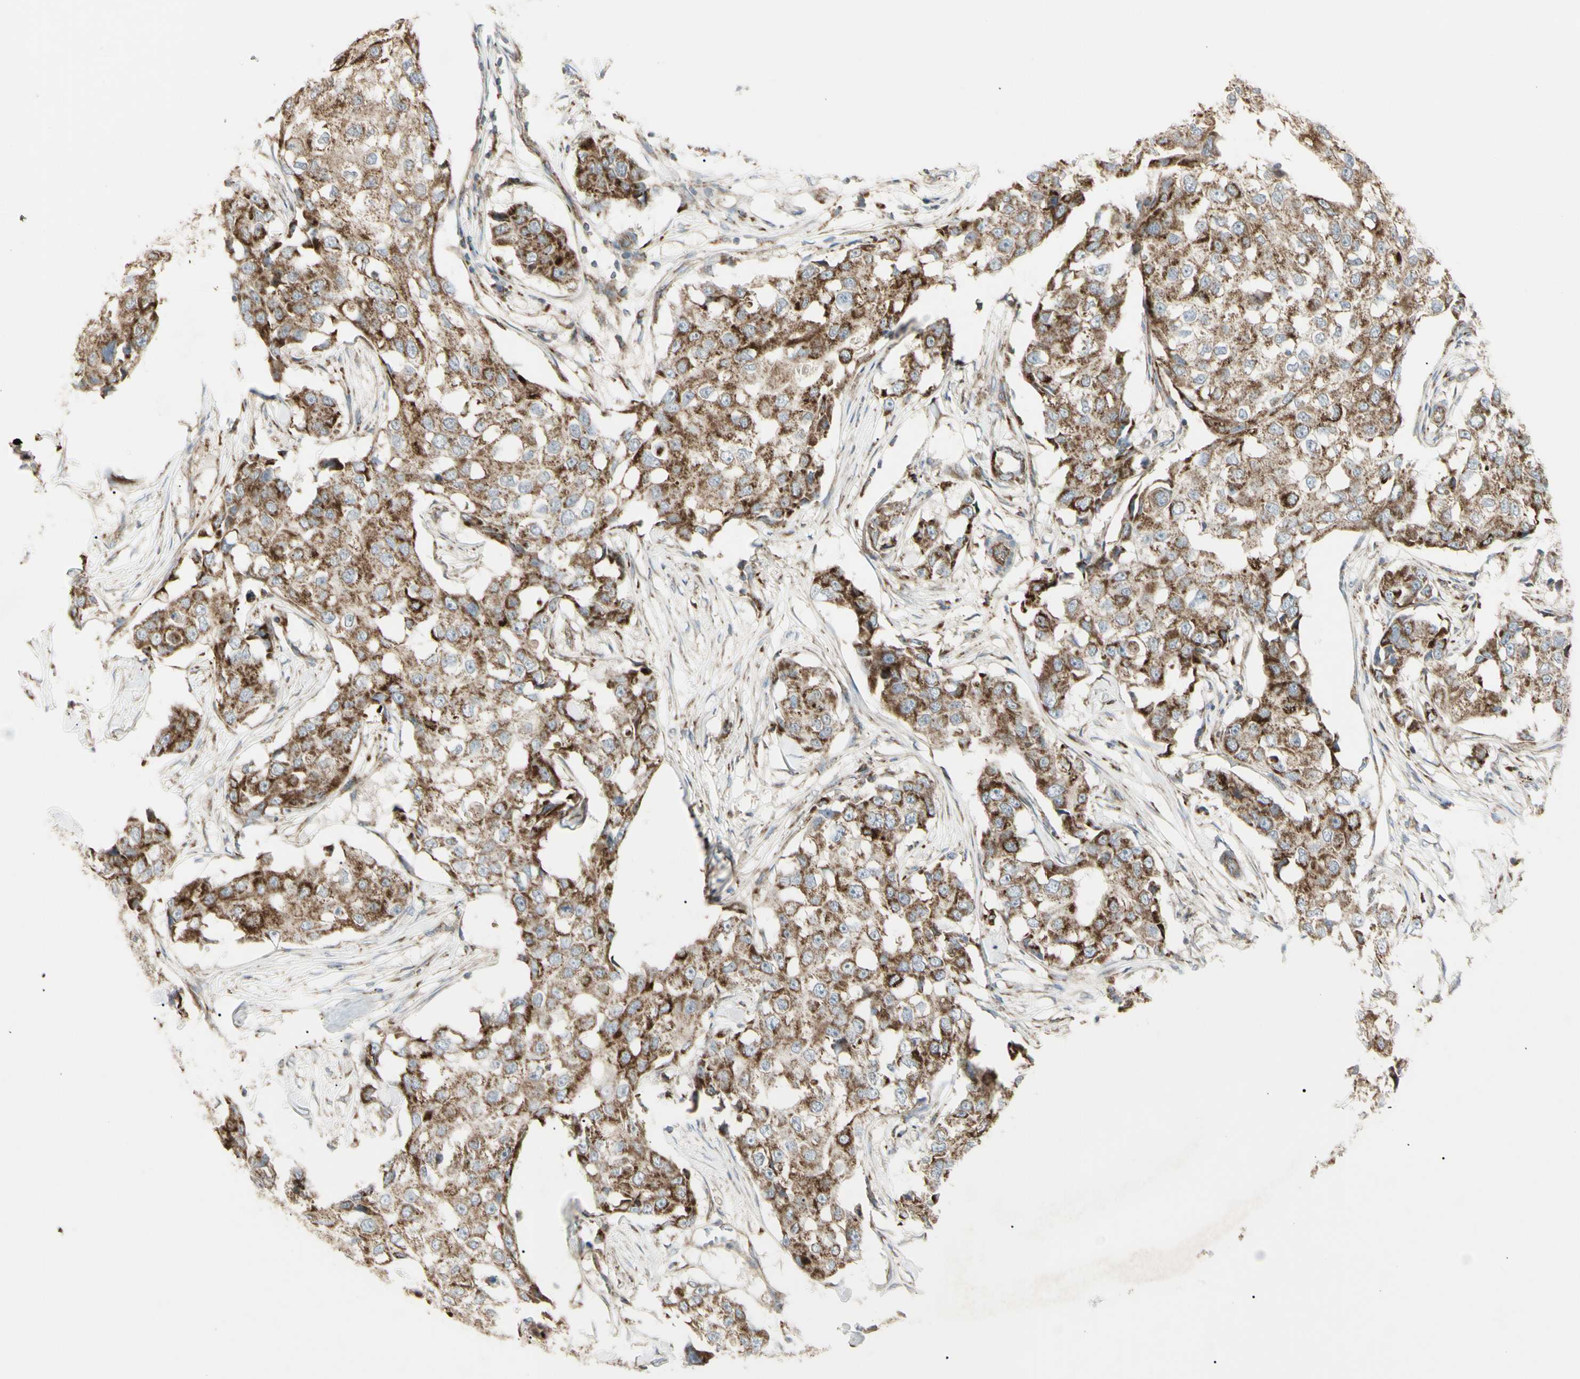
{"staining": {"intensity": "strong", "quantity": ">75%", "location": "cytoplasmic/membranous"}, "tissue": "breast cancer", "cell_type": "Tumor cells", "image_type": "cancer", "snomed": [{"axis": "morphology", "description": "Duct carcinoma"}, {"axis": "topography", "description": "Breast"}], "caption": "Strong cytoplasmic/membranous staining for a protein is present in approximately >75% of tumor cells of breast cancer using immunohistochemistry (IHC).", "gene": "CYB5R1", "patient": {"sex": "female", "age": 27}}